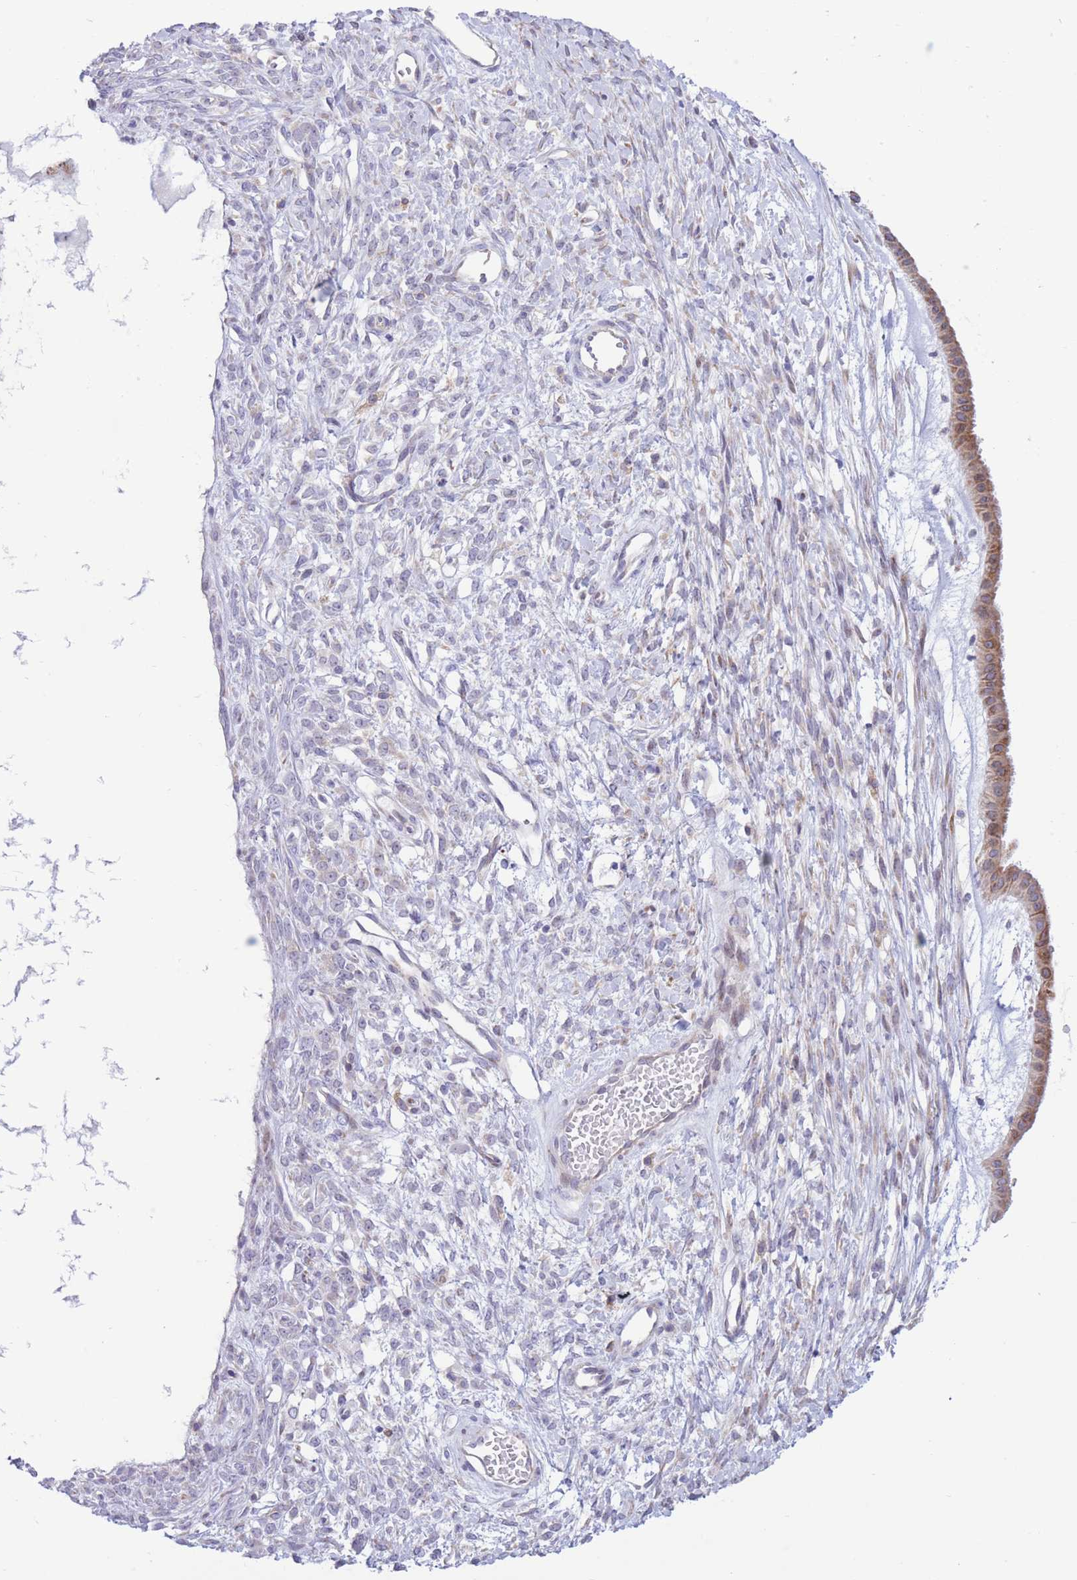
{"staining": {"intensity": "moderate", "quantity": ">75%", "location": "cytoplasmic/membranous"}, "tissue": "ovarian cancer", "cell_type": "Tumor cells", "image_type": "cancer", "snomed": [{"axis": "morphology", "description": "Cystadenocarcinoma, mucinous, NOS"}, {"axis": "topography", "description": "Ovary"}], "caption": "IHC histopathology image of mucinous cystadenocarcinoma (ovarian) stained for a protein (brown), which shows medium levels of moderate cytoplasmic/membranous staining in about >75% of tumor cells.", "gene": "MYDGF", "patient": {"sex": "female", "age": 73}}